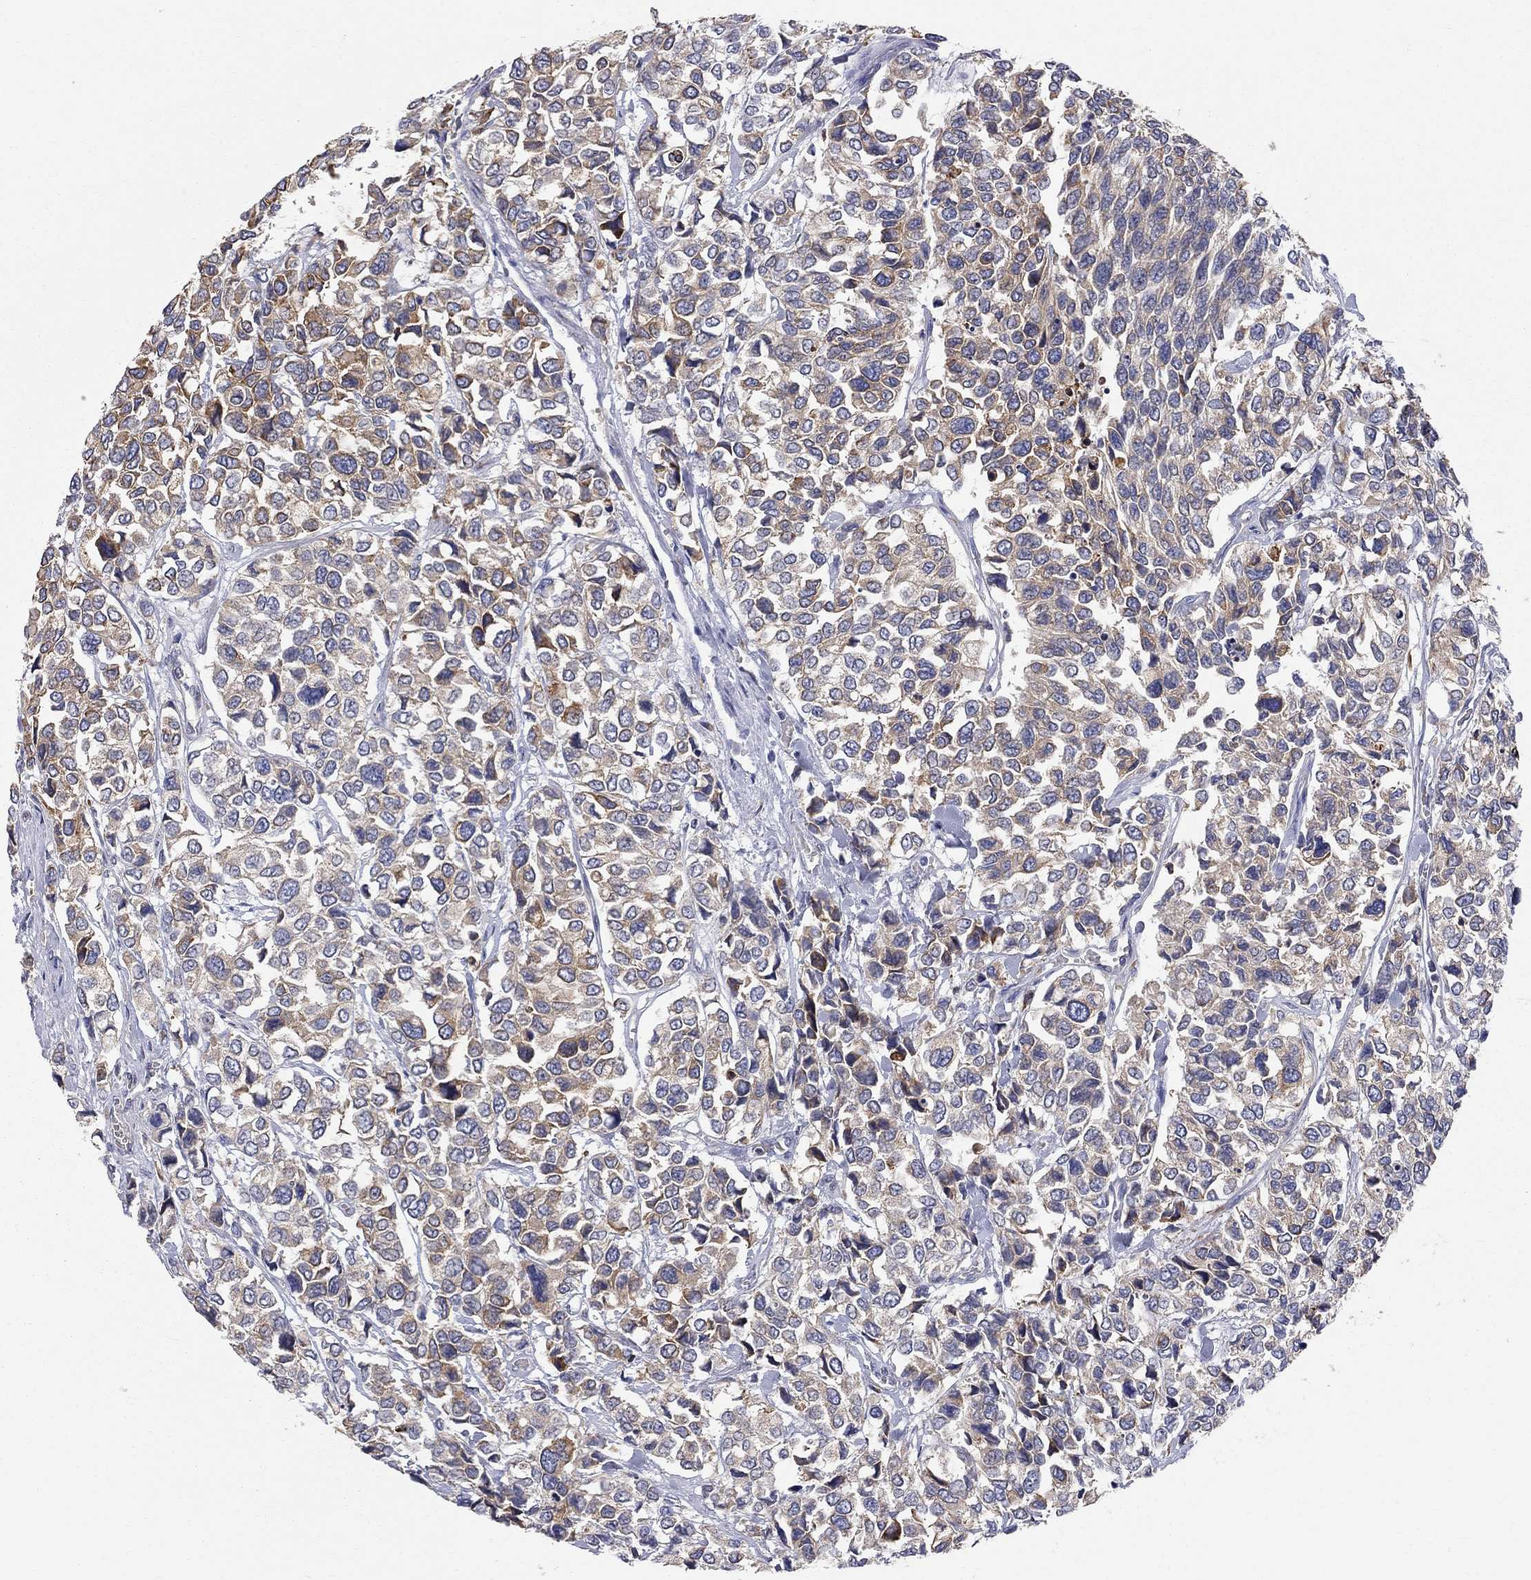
{"staining": {"intensity": "moderate", "quantity": ">75%", "location": "cytoplasmic/membranous"}, "tissue": "urothelial cancer", "cell_type": "Tumor cells", "image_type": "cancer", "snomed": [{"axis": "morphology", "description": "Urothelial carcinoma, High grade"}, {"axis": "topography", "description": "Urinary bladder"}], "caption": "IHC histopathology image of neoplastic tissue: urothelial cancer stained using immunohistochemistry (IHC) shows medium levels of moderate protein expression localized specifically in the cytoplasmic/membranous of tumor cells, appearing as a cytoplasmic/membranous brown color.", "gene": "CASTOR1", "patient": {"sex": "male", "age": 77}}